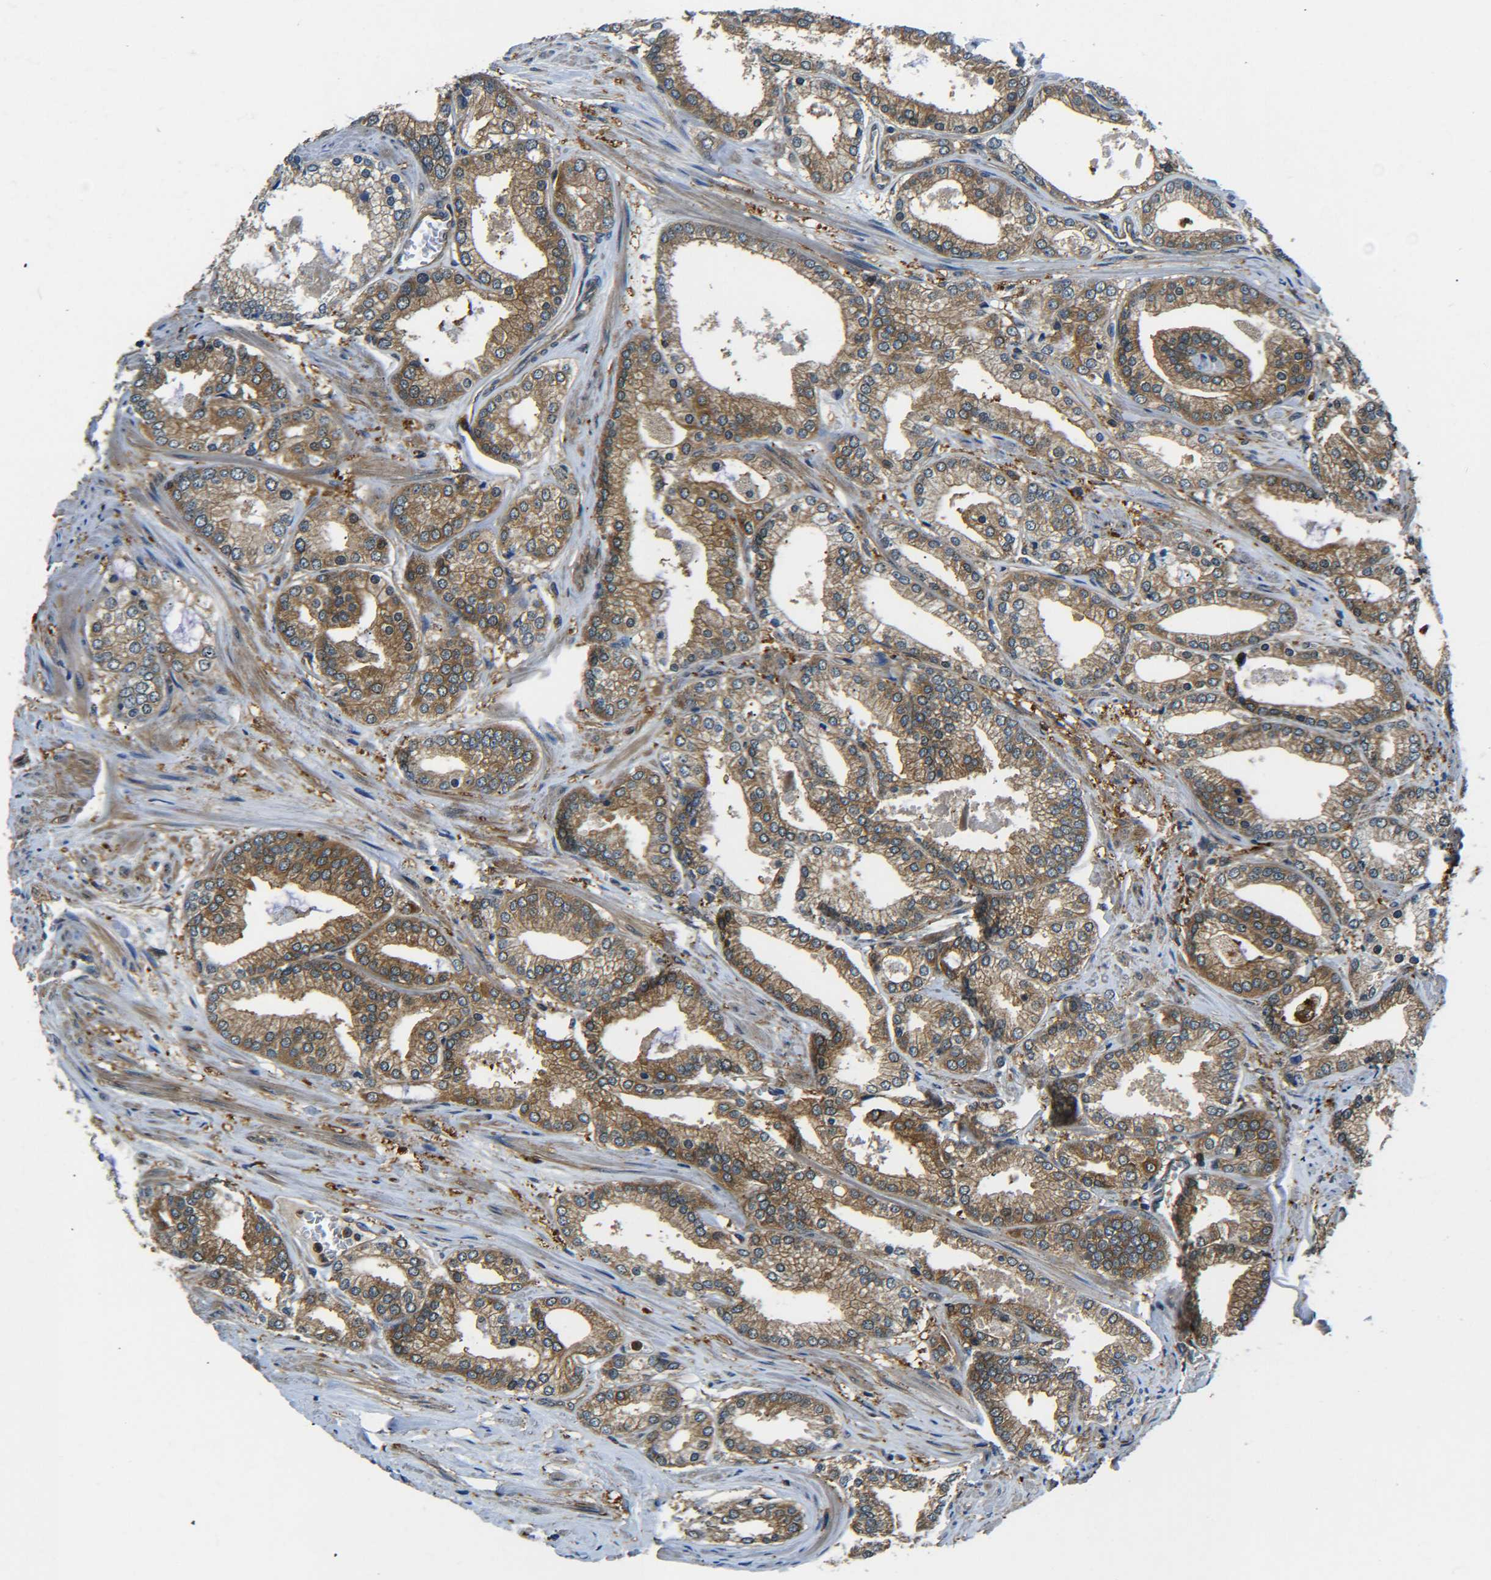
{"staining": {"intensity": "moderate", "quantity": ">75%", "location": "cytoplasmic/membranous"}, "tissue": "prostate cancer", "cell_type": "Tumor cells", "image_type": "cancer", "snomed": [{"axis": "morphology", "description": "Adenocarcinoma, High grade"}, {"axis": "topography", "description": "Prostate"}], "caption": "The photomicrograph exhibits staining of prostate high-grade adenocarcinoma, revealing moderate cytoplasmic/membranous protein staining (brown color) within tumor cells.", "gene": "PREB", "patient": {"sex": "male", "age": 61}}